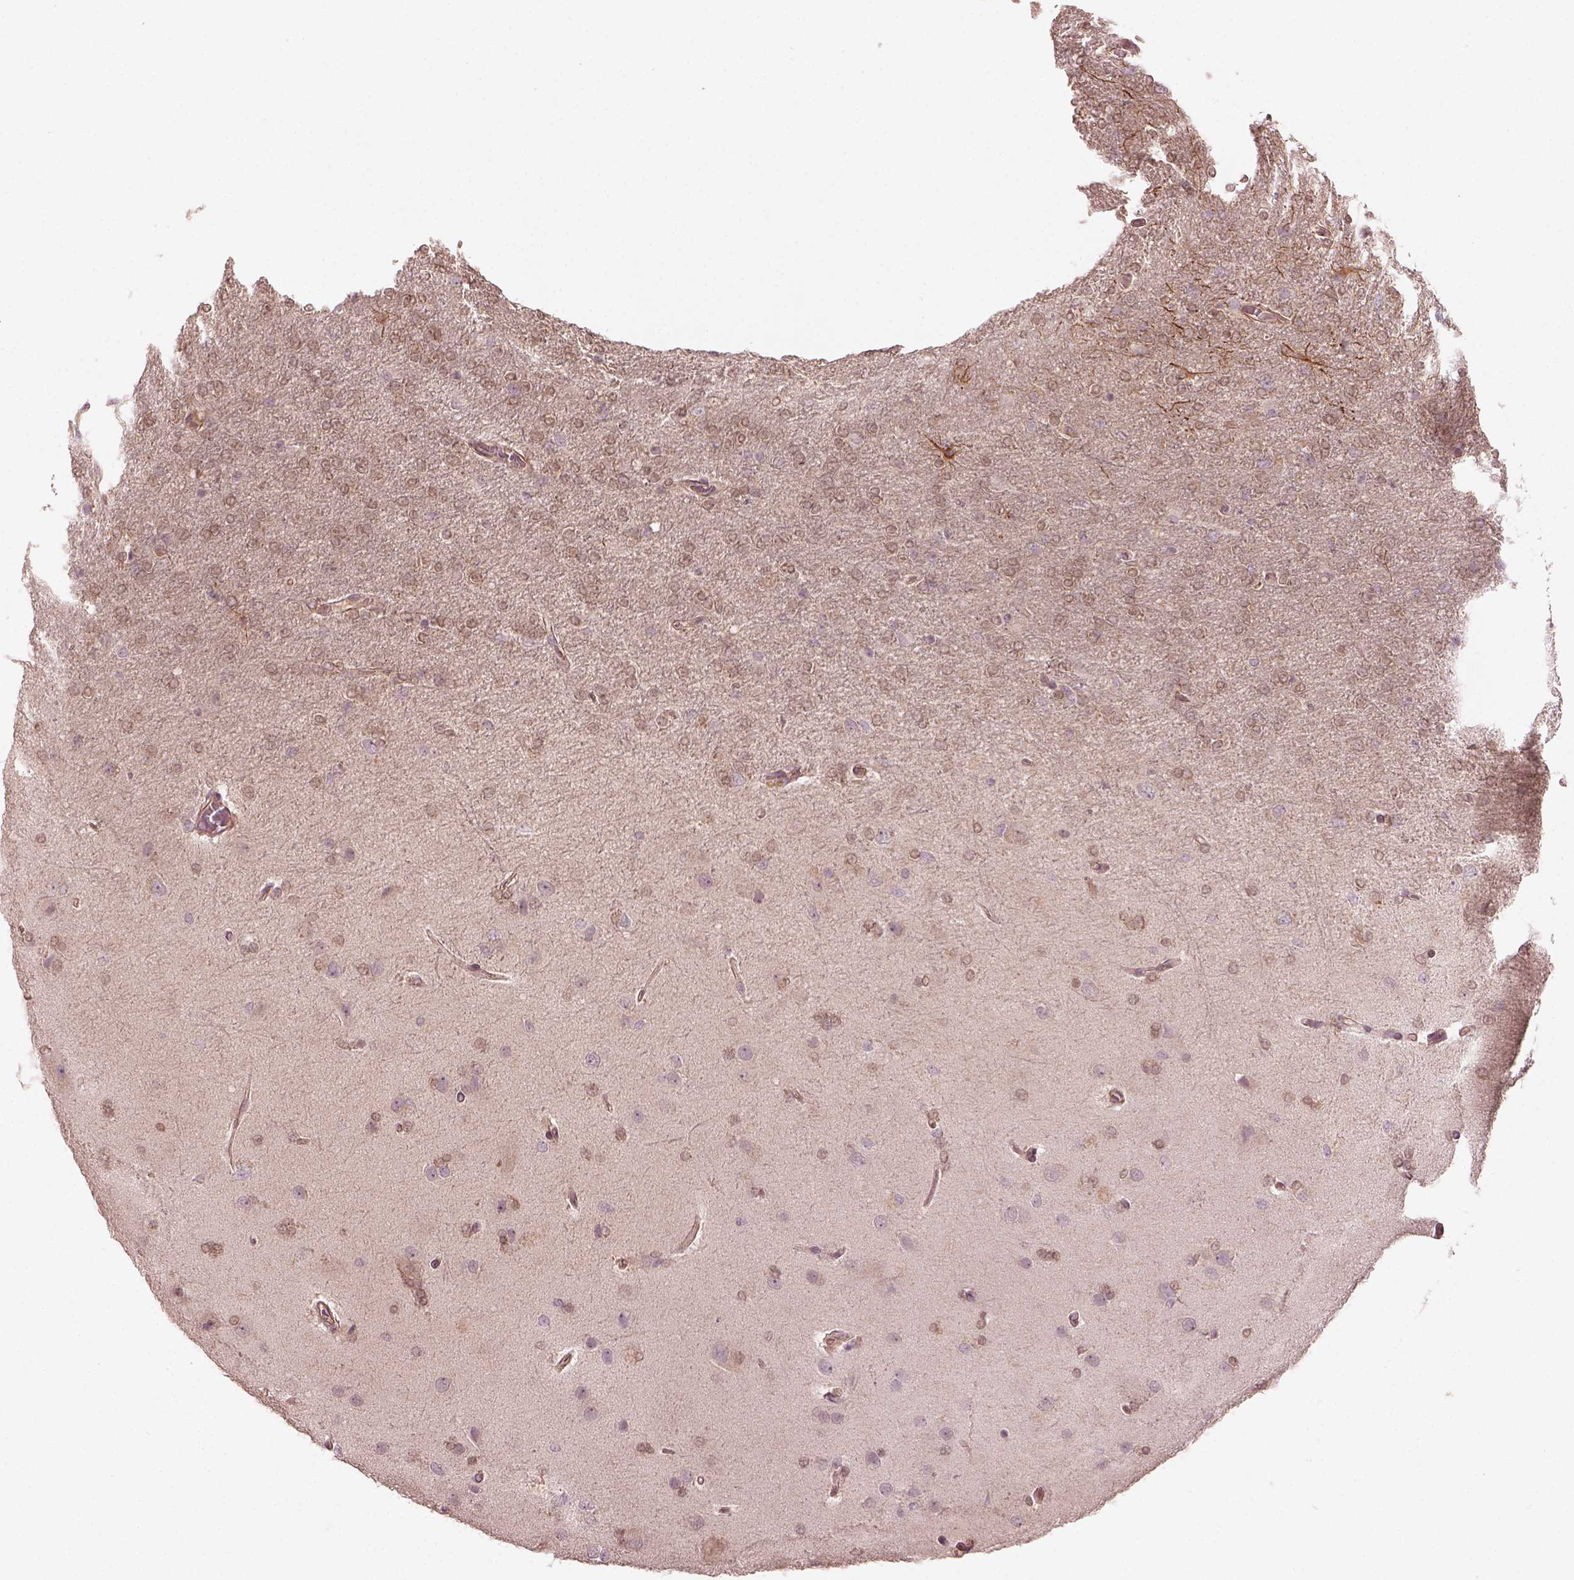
{"staining": {"intensity": "weak", "quantity": ">75%", "location": "cytoplasmic/membranous"}, "tissue": "glioma", "cell_type": "Tumor cells", "image_type": "cancer", "snomed": [{"axis": "morphology", "description": "Glioma, malignant, High grade"}, {"axis": "topography", "description": "Cerebral cortex"}], "caption": "Brown immunohistochemical staining in human glioma demonstrates weak cytoplasmic/membranous staining in about >75% of tumor cells. (DAB IHC, brown staining for protein, blue staining for nuclei).", "gene": "FAM107B", "patient": {"sex": "male", "age": 70}}